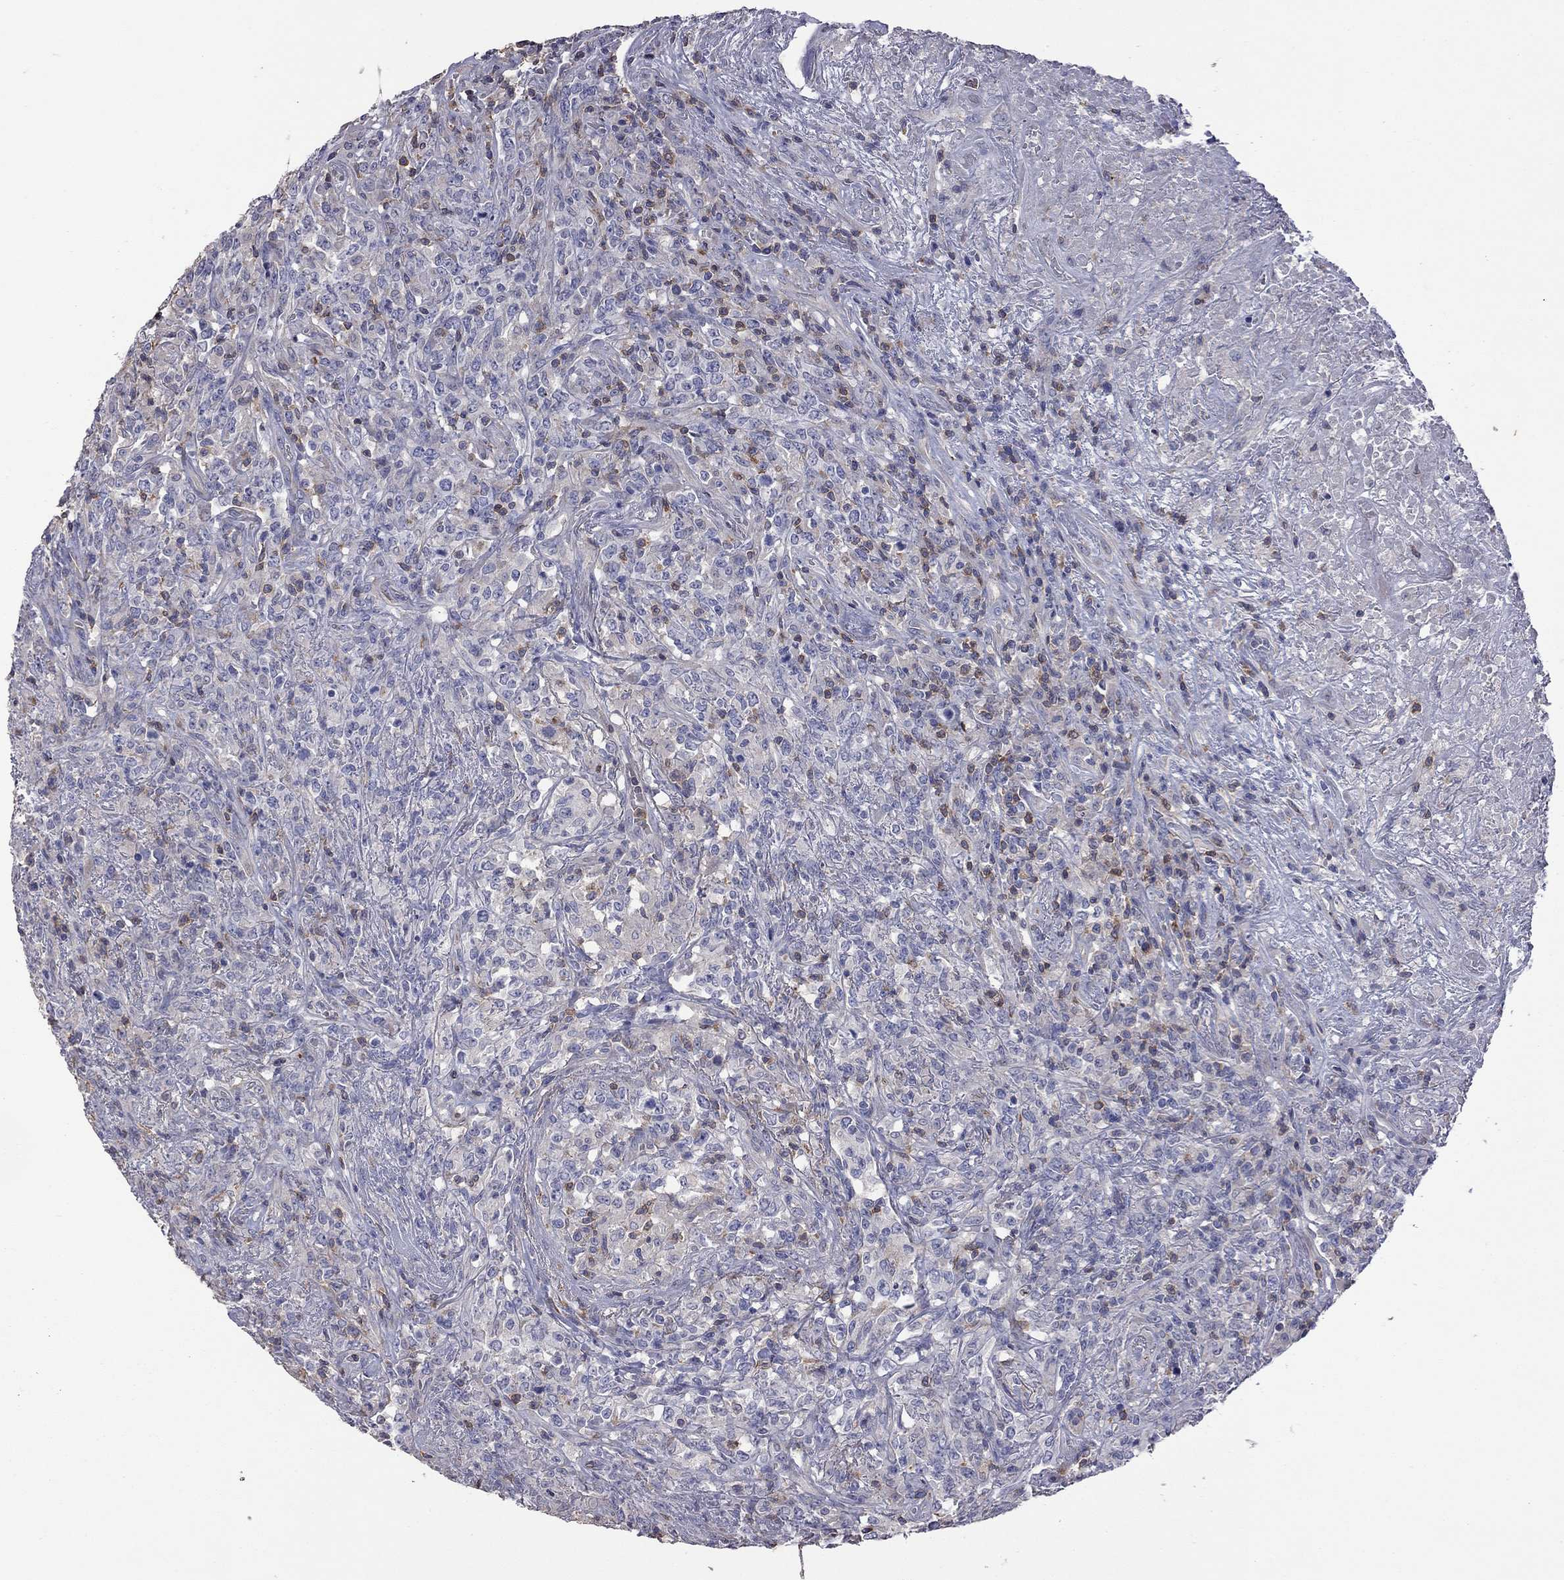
{"staining": {"intensity": "negative", "quantity": "none", "location": "none"}, "tissue": "lymphoma", "cell_type": "Tumor cells", "image_type": "cancer", "snomed": [{"axis": "morphology", "description": "Malignant lymphoma, non-Hodgkin's type, High grade"}, {"axis": "topography", "description": "Lung"}], "caption": "An IHC histopathology image of malignant lymphoma, non-Hodgkin's type (high-grade) is shown. There is no staining in tumor cells of malignant lymphoma, non-Hodgkin's type (high-grade).", "gene": "IPCEF1", "patient": {"sex": "male", "age": 79}}